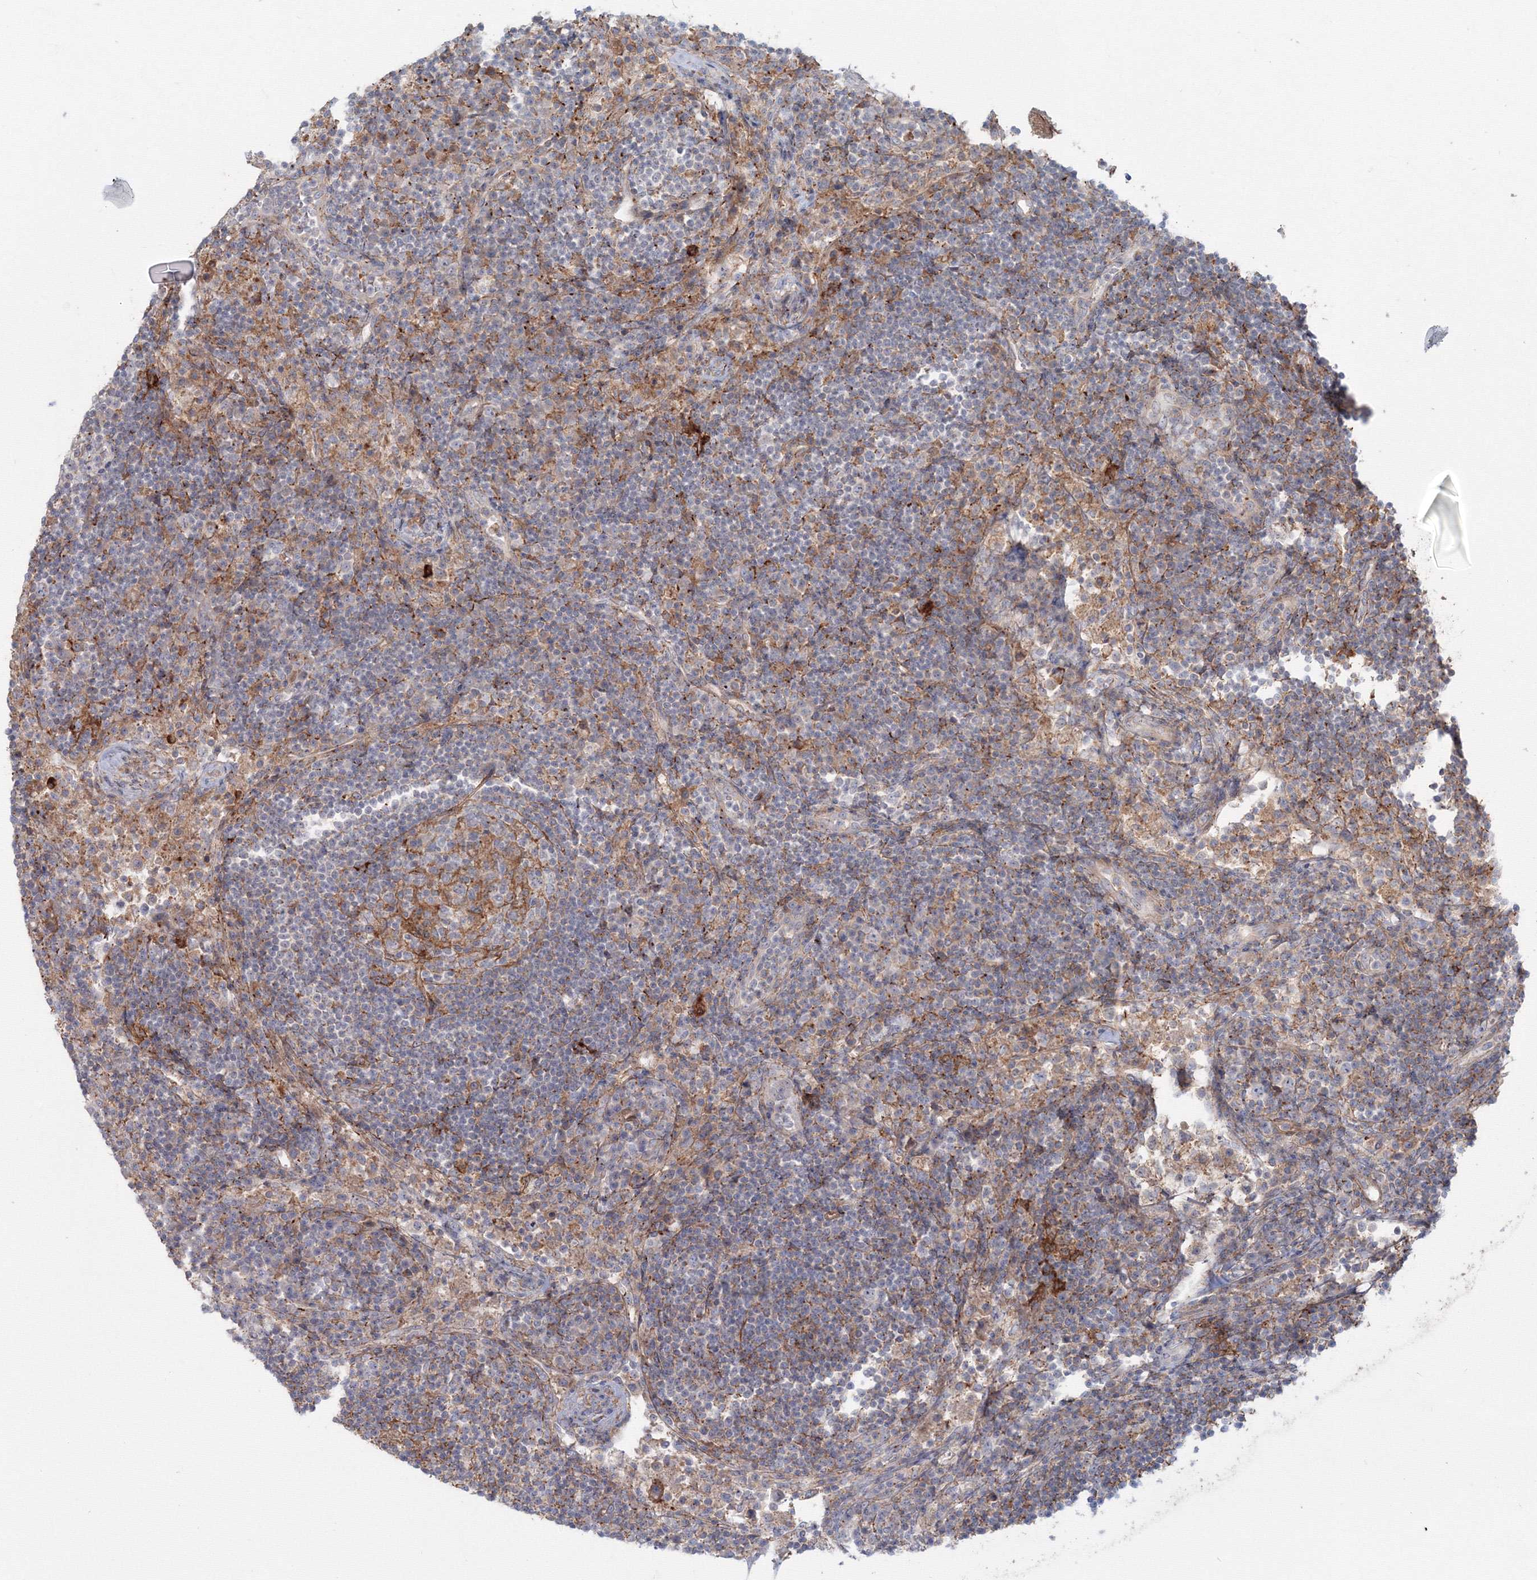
{"staining": {"intensity": "negative", "quantity": "none", "location": "none"}, "tissue": "lymph node", "cell_type": "Germinal center cells", "image_type": "normal", "snomed": [{"axis": "morphology", "description": "Normal tissue, NOS"}, {"axis": "topography", "description": "Lymph node"}], "caption": "A photomicrograph of human lymph node is negative for staining in germinal center cells. Nuclei are stained in blue.", "gene": "SH3PXD2A", "patient": {"sex": "female", "age": 53}}